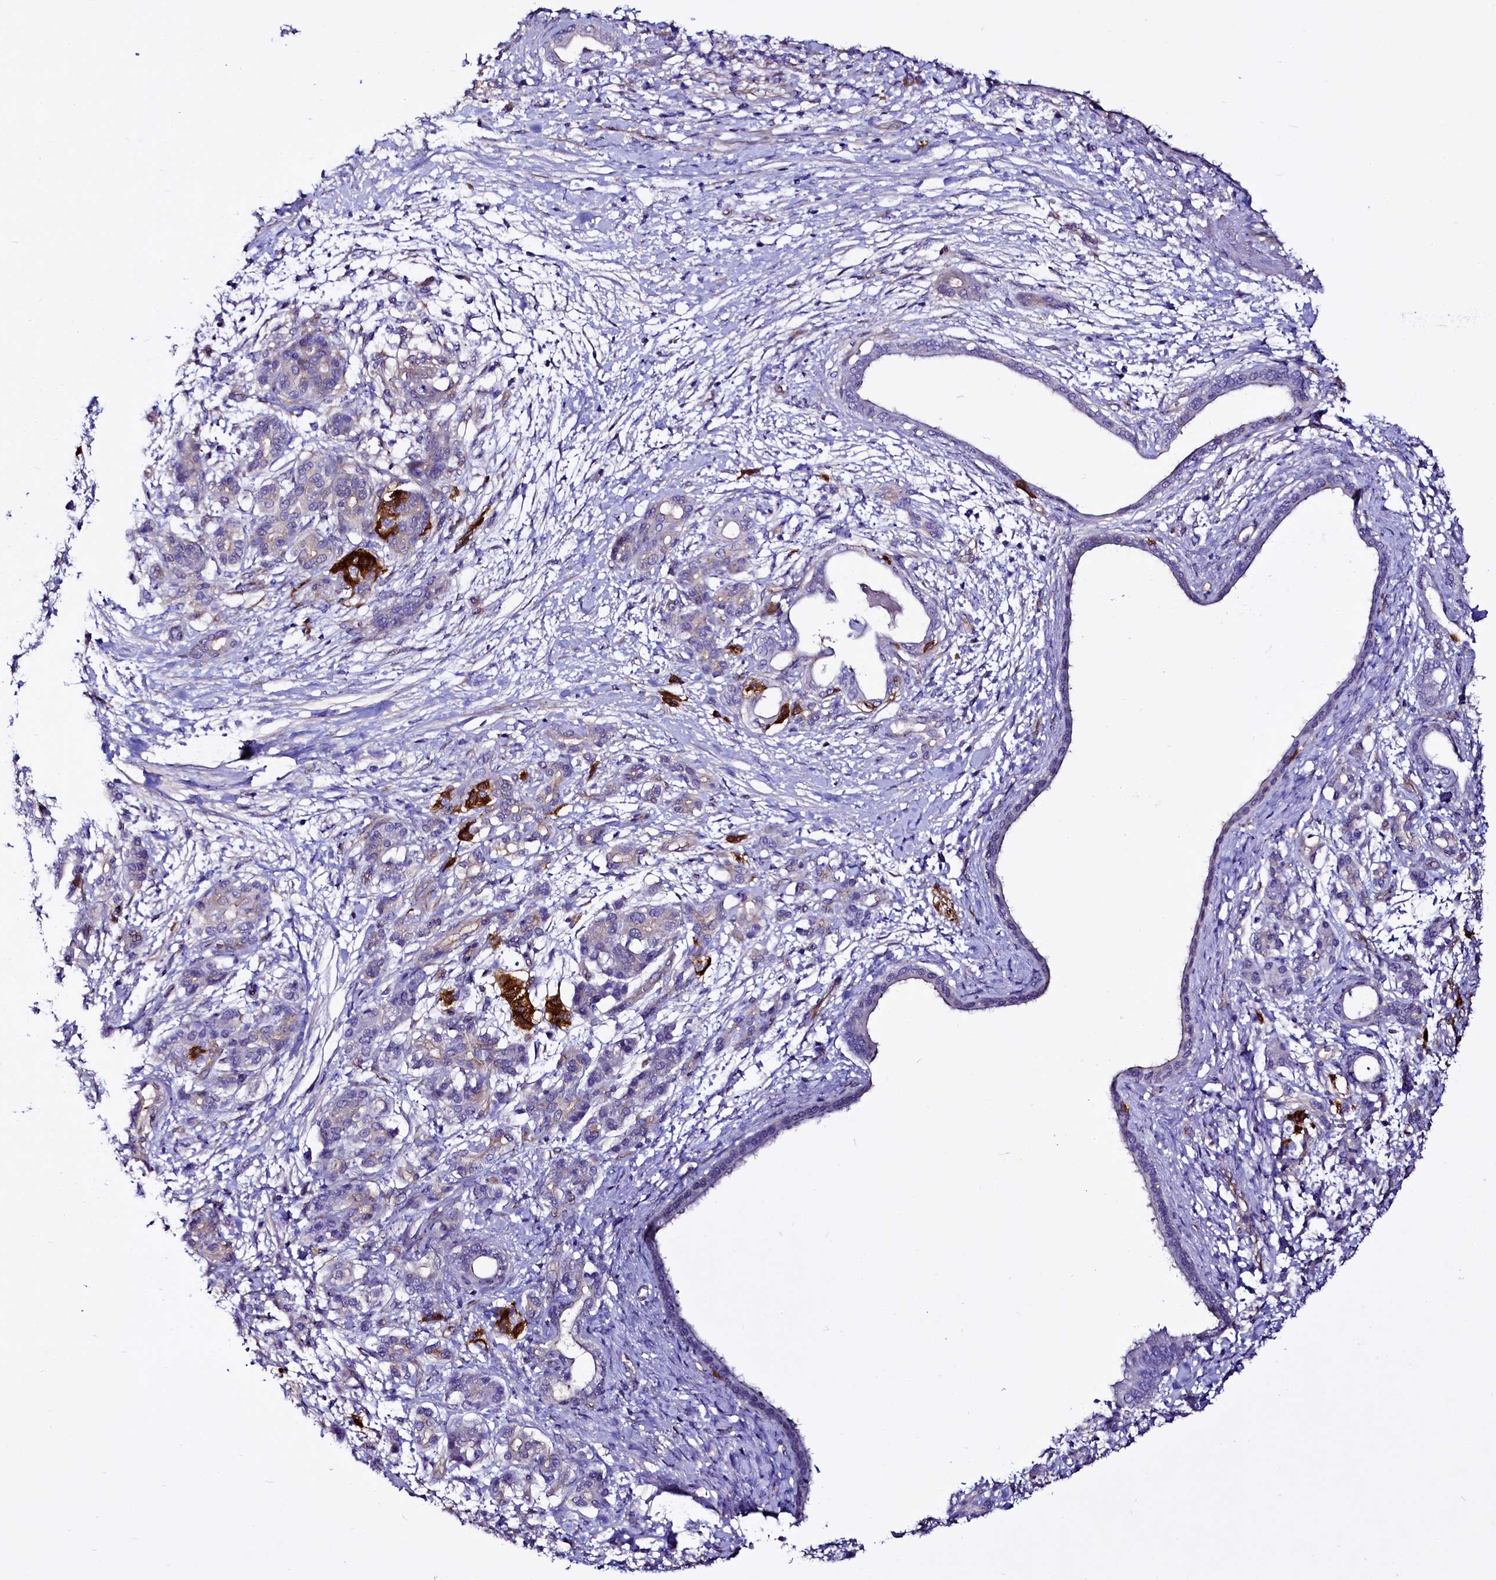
{"staining": {"intensity": "negative", "quantity": "none", "location": "none"}, "tissue": "pancreatic cancer", "cell_type": "Tumor cells", "image_type": "cancer", "snomed": [{"axis": "morphology", "description": "Adenocarcinoma, NOS"}, {"axis": "topography", "description": "Pancreas"}], "caption": "Pancreatic cancer (adenocarcinoma) was stained to show a protein in brown. There is no significant expression in tumor cells. (DAB (3,3'-diaminobenzidine) IHC with hematoxylin counter stain).", "gene": "STXBP1", "patient": {"sex": "female", "age": 55}}